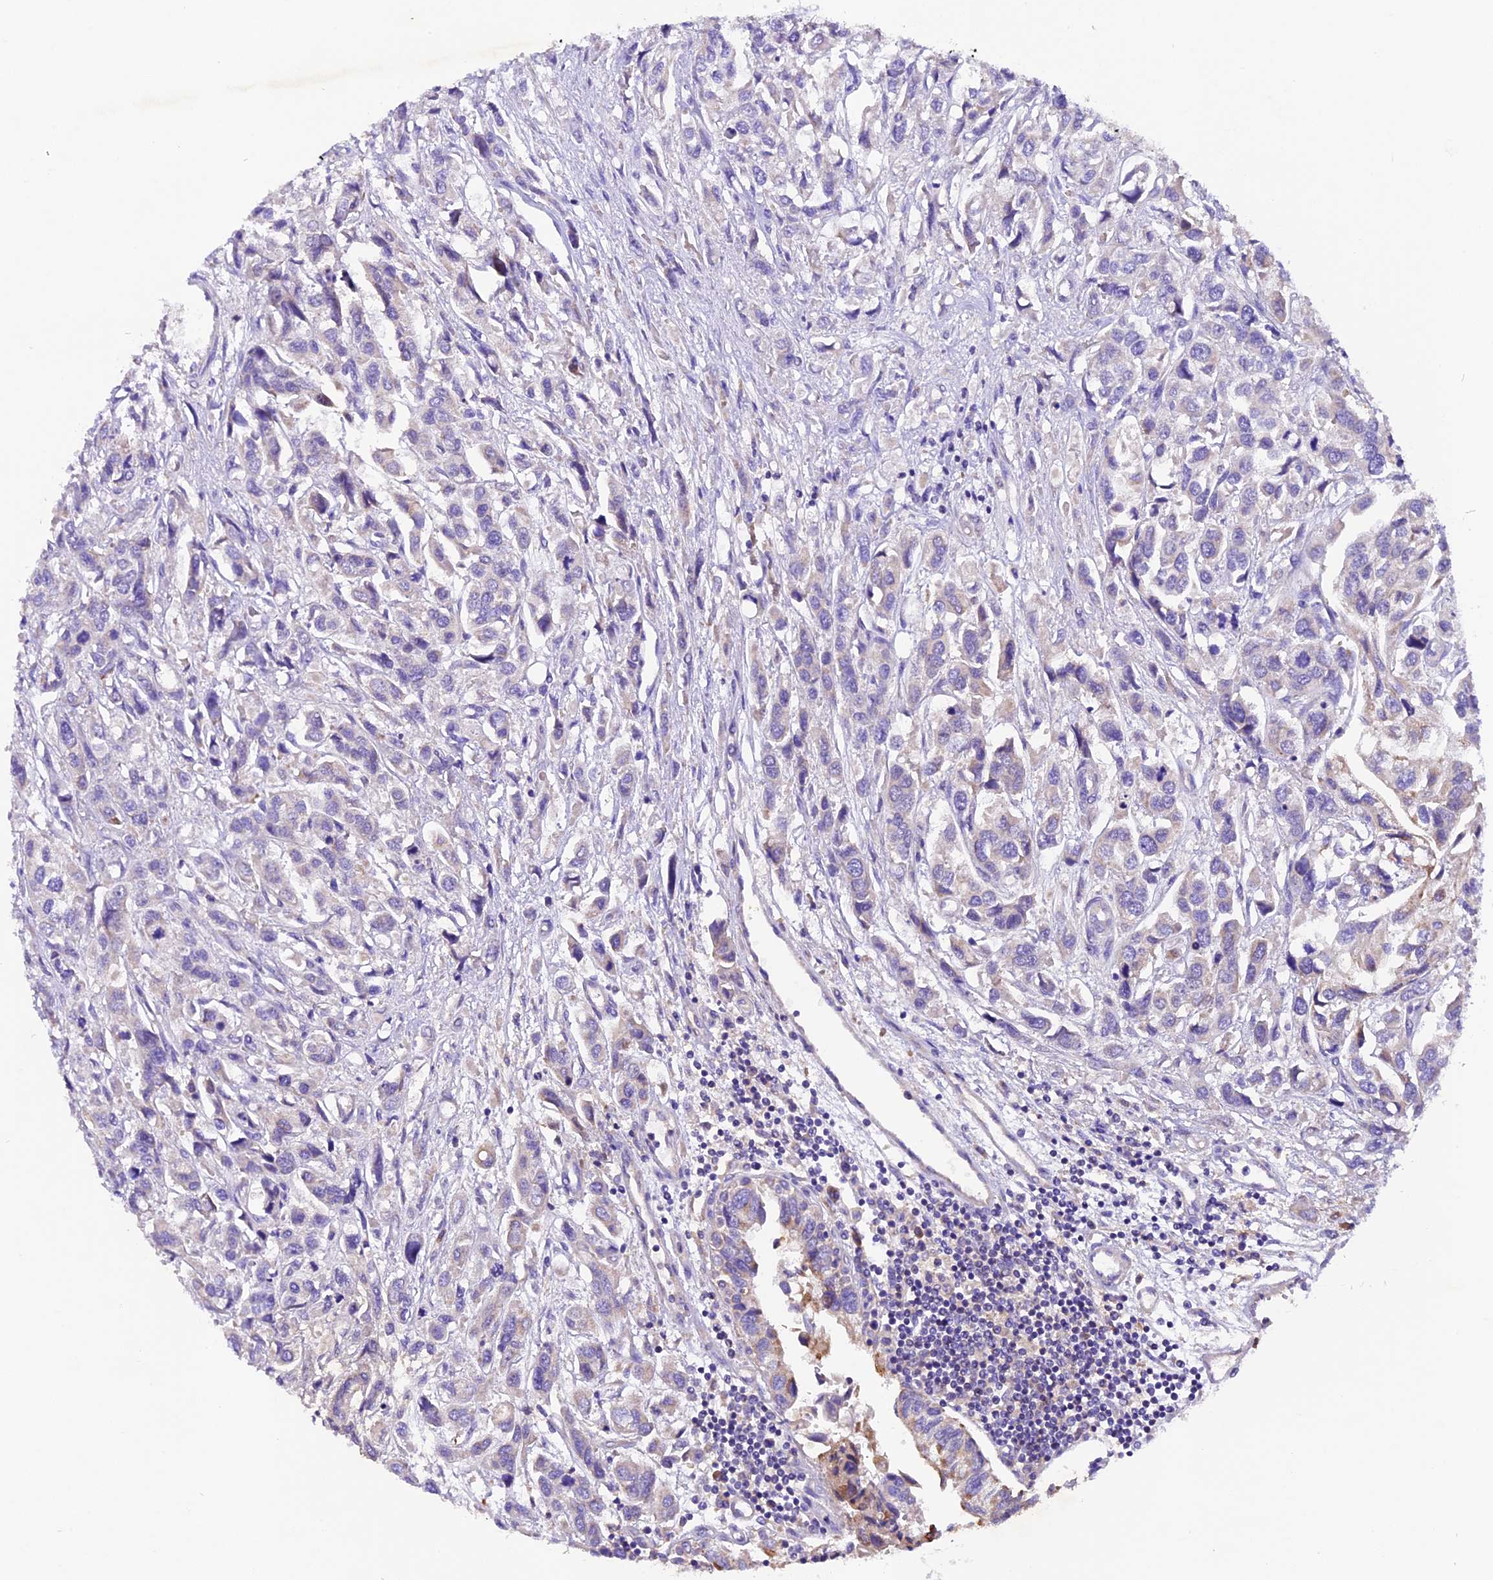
{"staining": {"intensity": "negative", "quantity": "none", "location": "none"}, "tissue": "urothelial cancer", "cell_type": "Tumor cells", "image_type": "cancer", "snomed": [{"axis": "morphology", "description": "Urothelial carcinoma, High grade"}, {"axis": "topography", "description": "Urinary bladder"}], "caption": "Immunohistochemistry (IHC) photomicrograph of neoplastic tissue: urothelial cancer stained with DAB displays no significant protein staining in tumor cells.", "gene": "SIX5", "patient": {"sex": "male", "age": 67}}